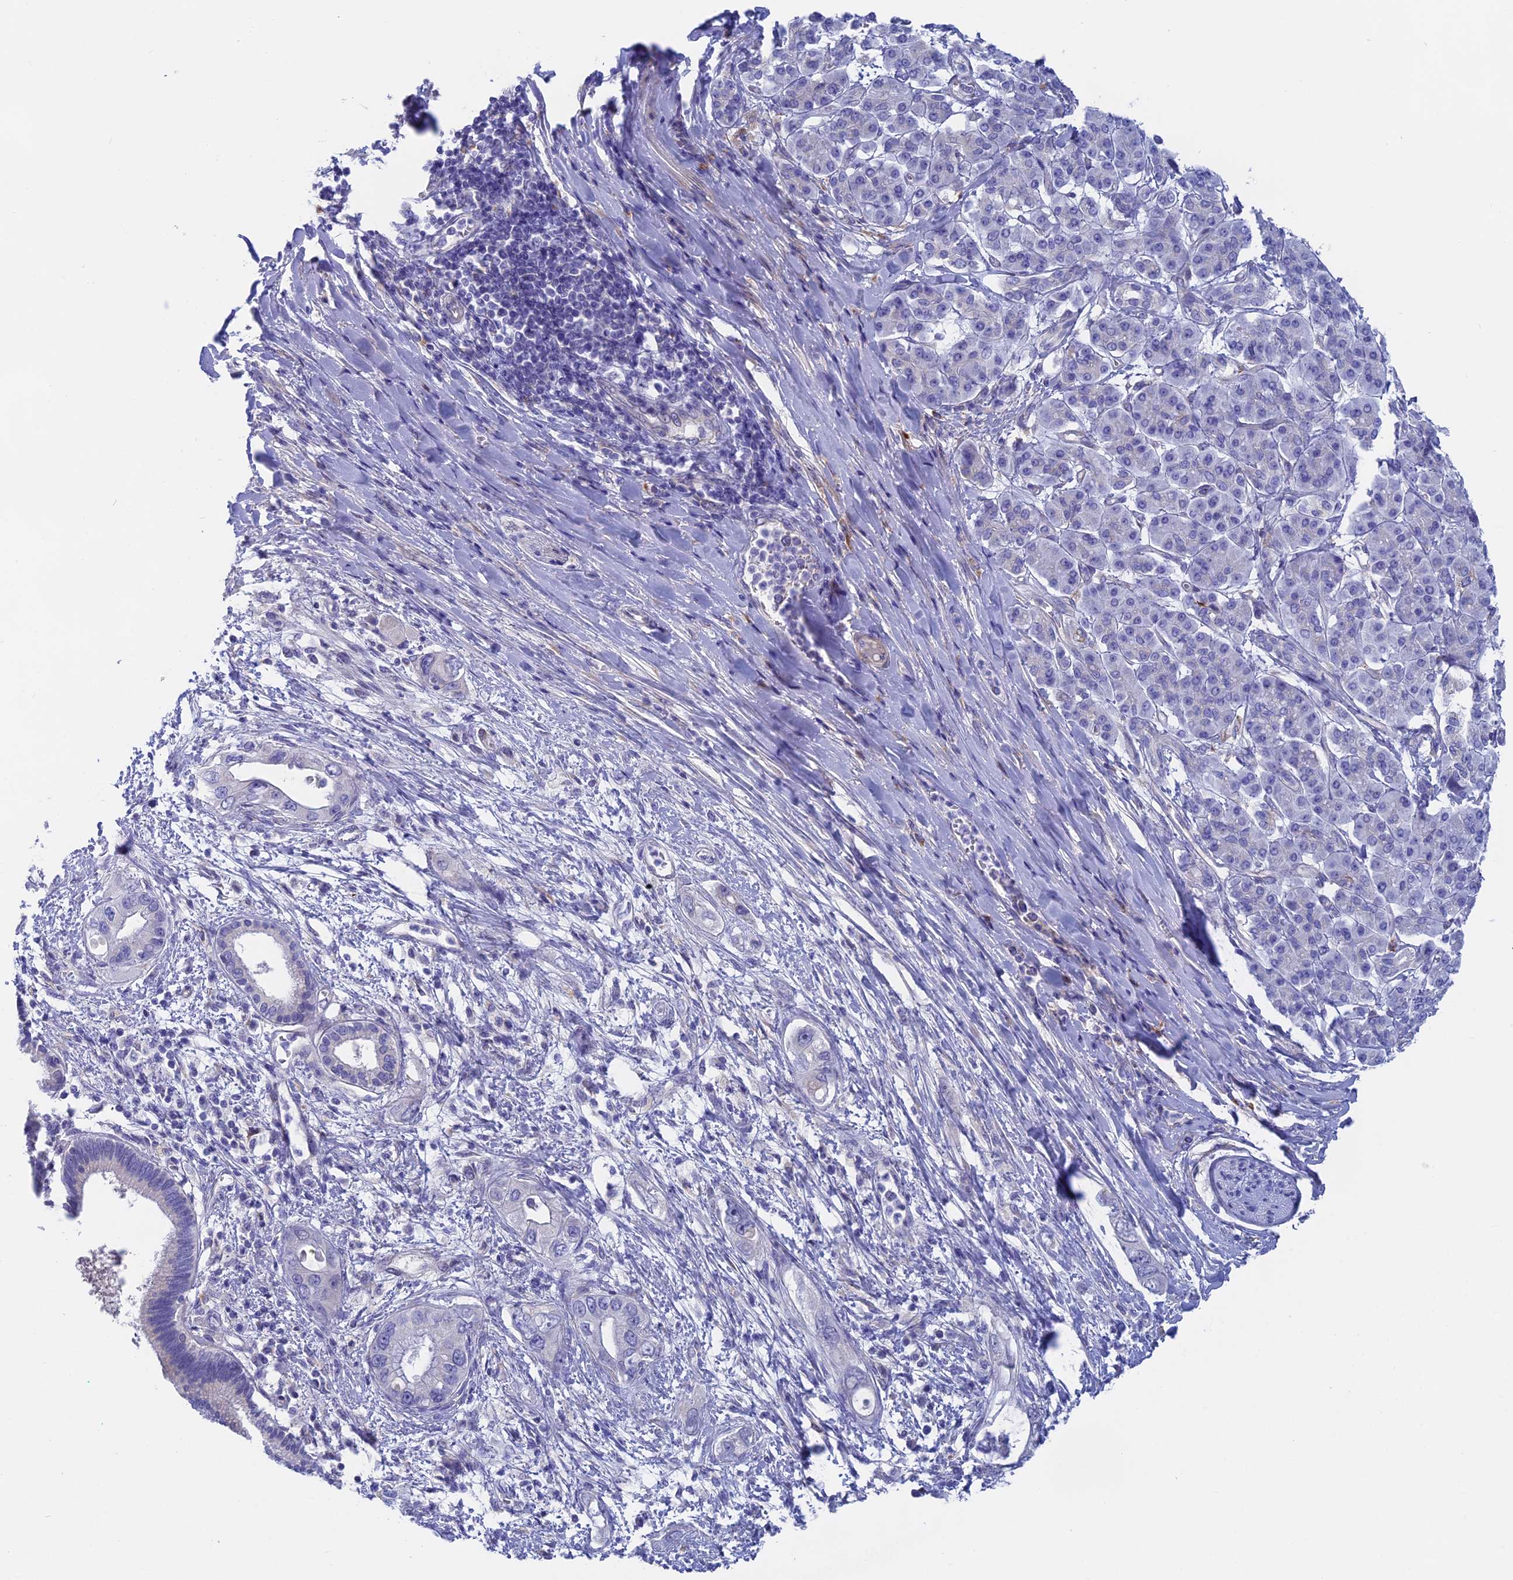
{"staining": {"intensity": "negative", "quantity": "none", "location": "none"}, "tissue": "pancreatic cancer", "cell_type": "Tumor cells", "image_type": "cancer", "snomed": [{"axis": "morphology", "description": "Inflammation, NOS"}, {"axis": "morphology", "description": "Adenocarcinoma, NOS"}, {"axis": "topography", "description": "Pancreas"}], "caption": "IHC photomicrograph of human pancreatic cancer stained for a protein (brown), which displays no staining in tumor cells. (Brightfield microscopy of DAB IHC at high magnification).", "gene": "GLB1L", "patient": {"sex": "female", "age": 56}}